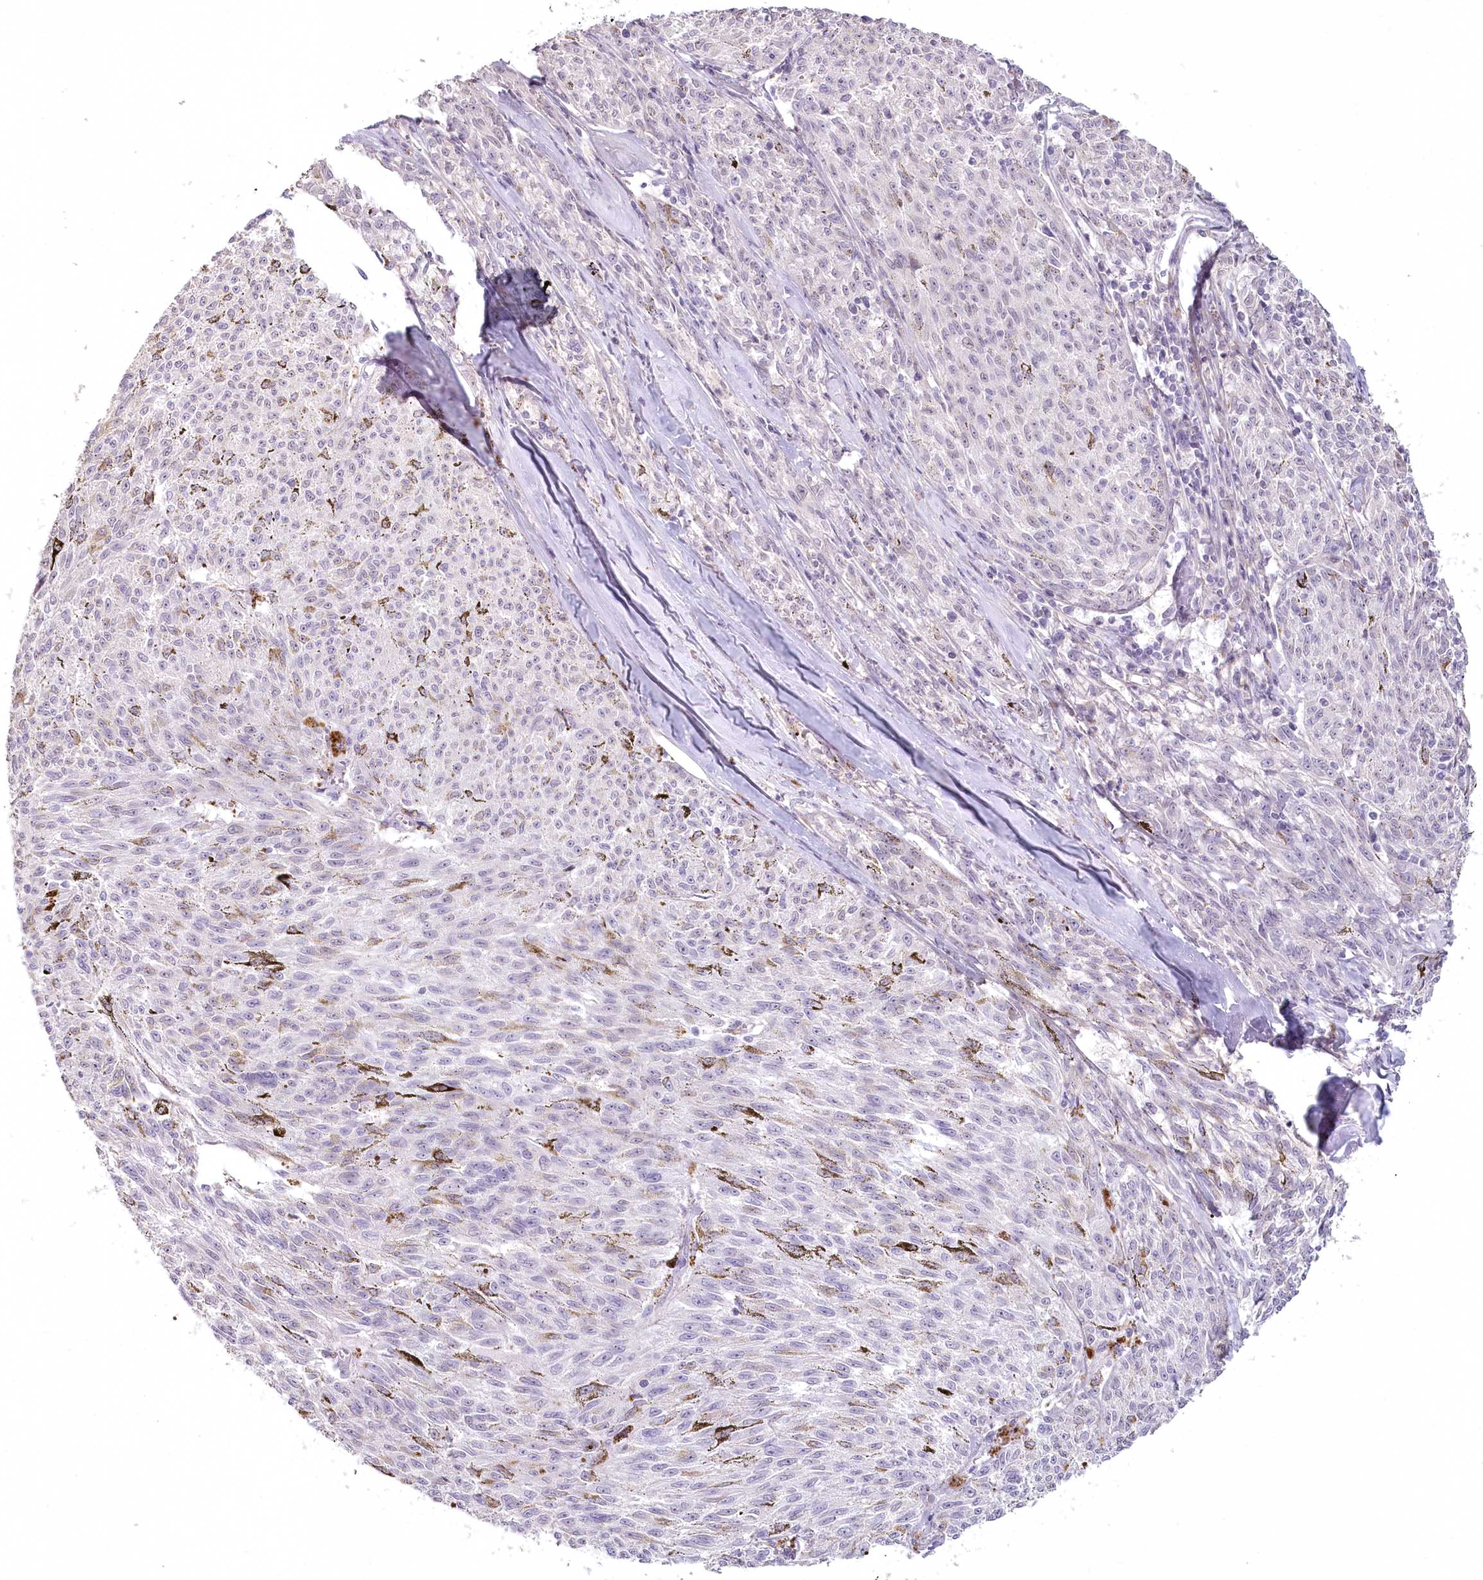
{"staining": {"intensity": "negative", "quantity": "none", "location": "none"}, "tissue": "melanoma", "cell_type": "Tumor cells", "image_type": "cancer", "snomed": [{"axis": "morphology", "description": "Malignant melanoma, NOS"}, {"axis": "topography", "description": "Skin"}], "caption": "An IHC histopathology image of malignant melanoma is shown. There is no staining in tumor cells of malignant melanoma.", "gene": "USP11", "patient": {"sex": "female", "age": 72}}